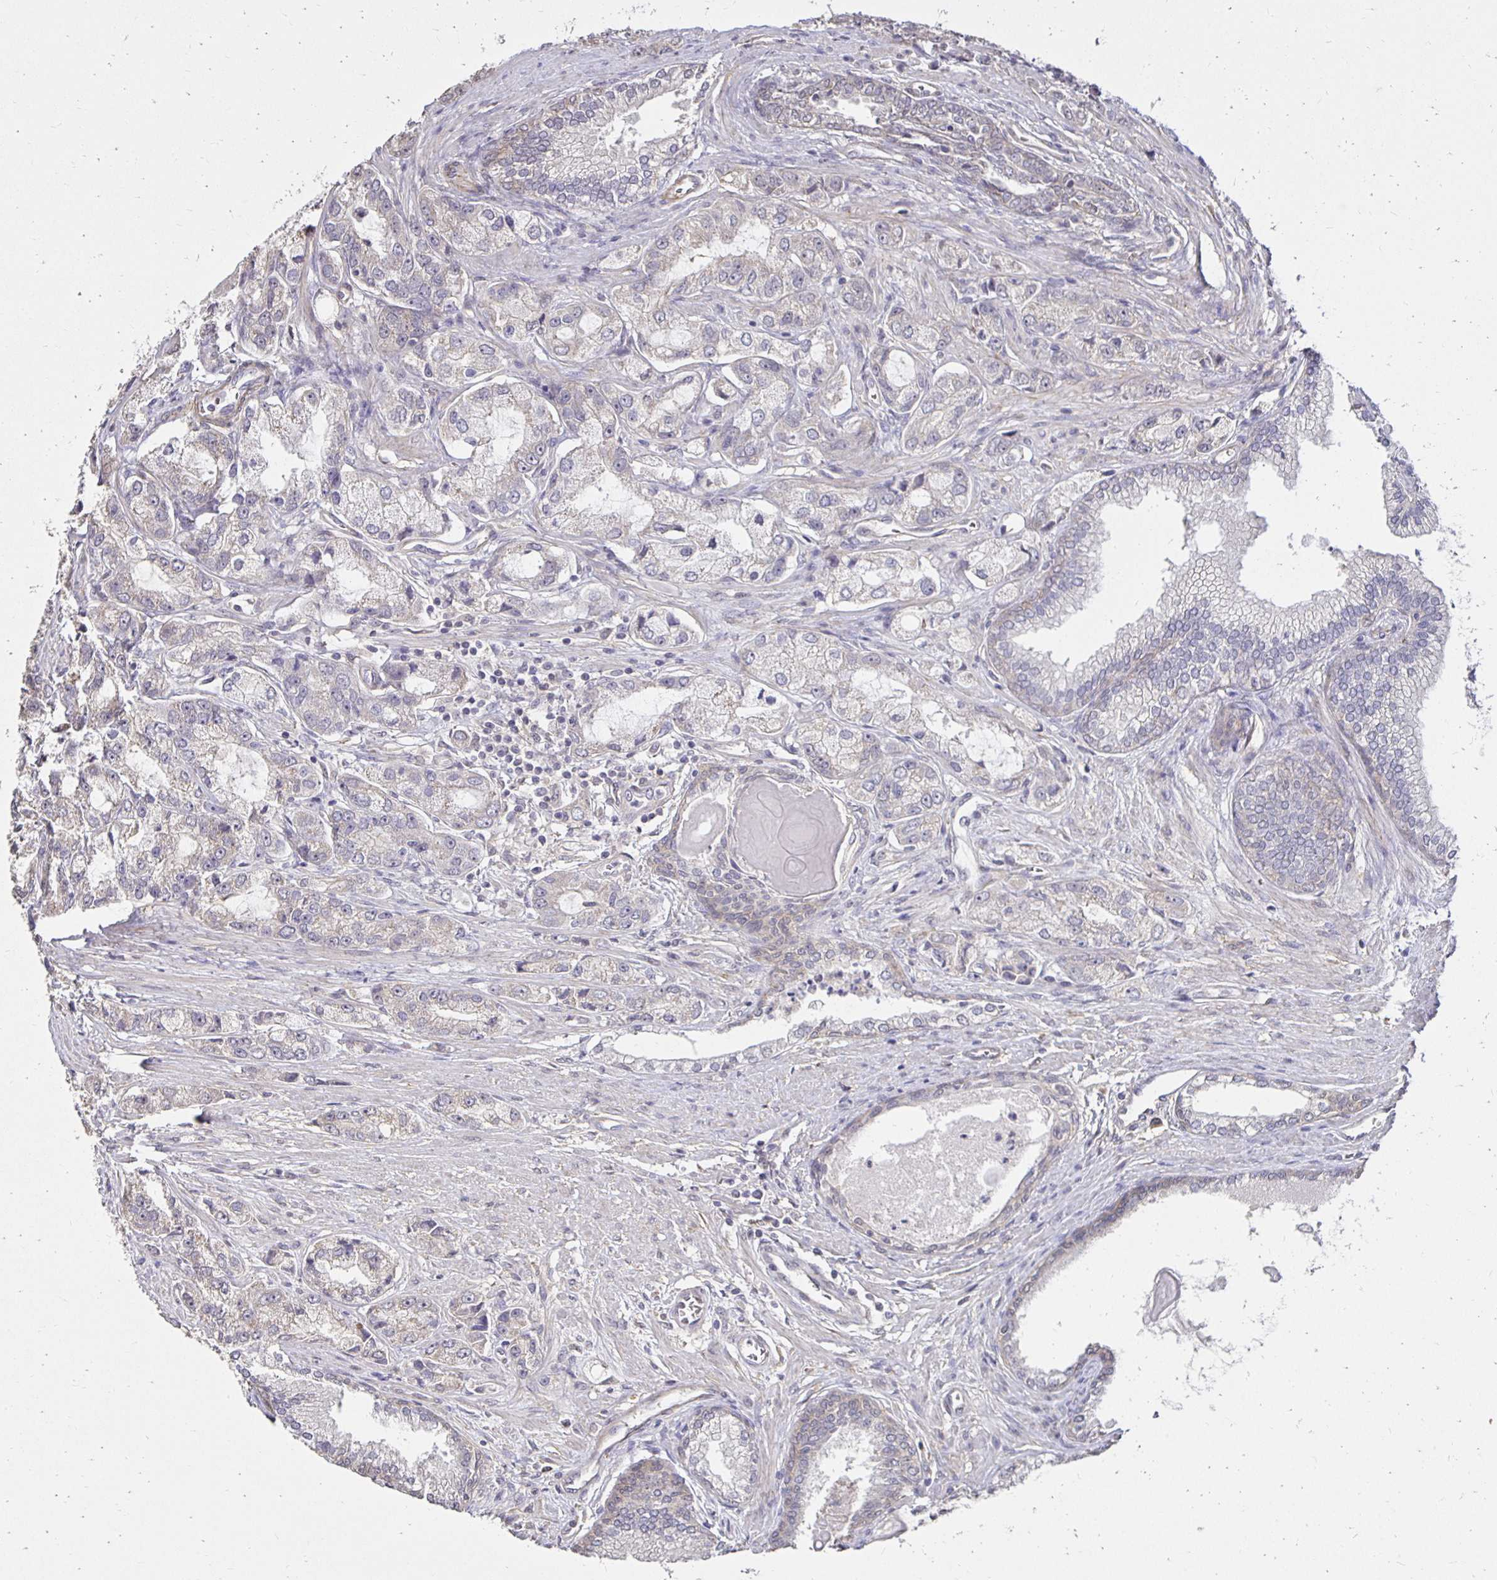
{"staining": {"intensity": "negative", "quantity": "none", "location": "none"}, "tissue": "prostate cancer", "cell_type": "Tumor cells", "image_type": "cancer", "snomed": [{"axis": "morphology", "description": "Adenocarcinoma, Low grade"}, {"axis": "topography", "description": "Prostate"}], "caption": "Tumor cells are negative for brown protein staining in adenocarcinoma (low-grade) (prostate).", "gene": "PNPLA3", "patient": {"sex": "male", "age": 69}}